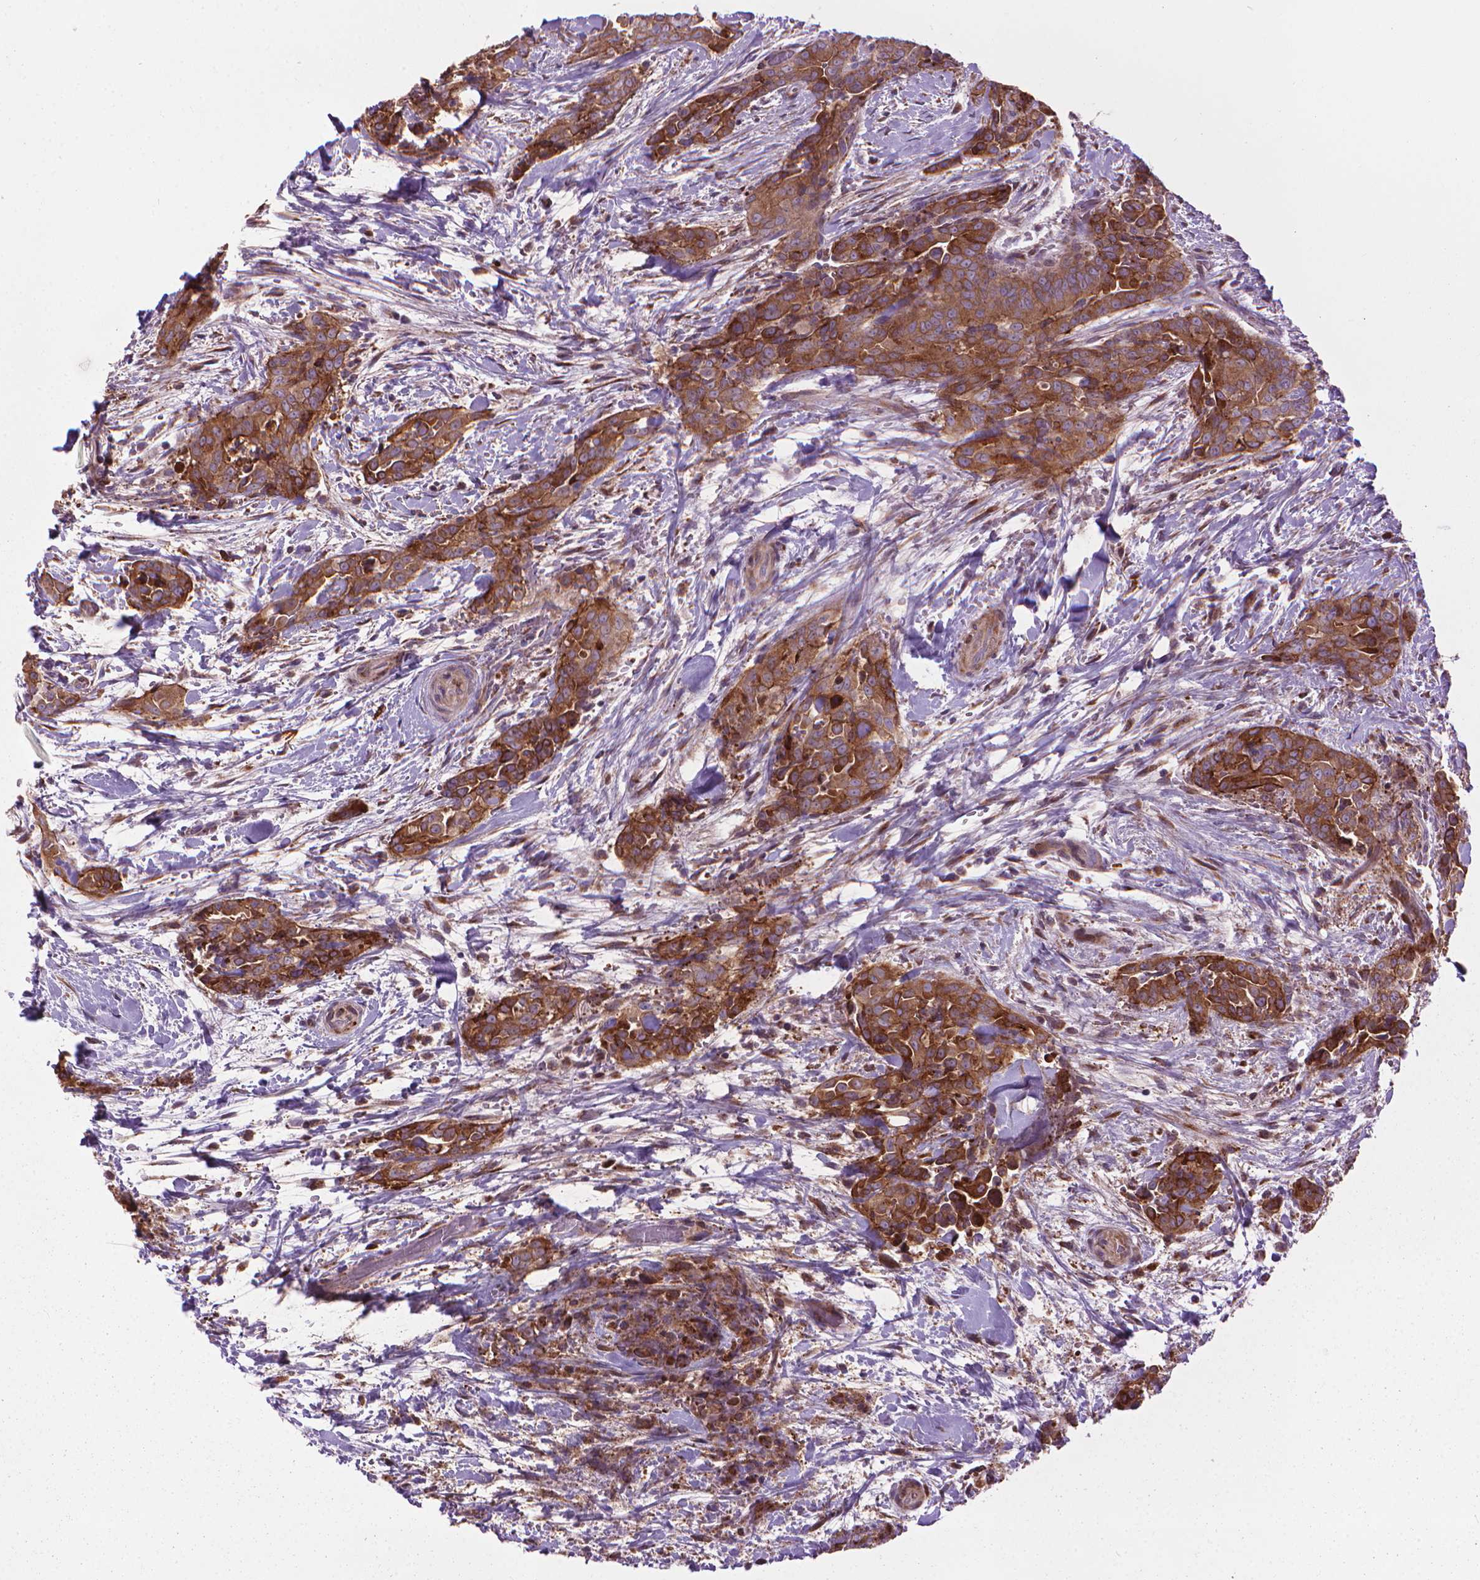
{"staining": {"intensity": "moderate", "quantity": ">75%", "location": "cytoplasmic/membranous"}, "tissue": "thyroid cancer", "cell_type": "Tumor cells", "image_type": "cancer", "snomed": [{"axis": "morphology", "description": "Papillary adenocarcinoma, NOS"}, {"axis": "topography", "description": "Thyroid gland"}], "caption": "About >75% of tumor cells in thyroid cancer reveal moderate cytoplasmic/membranous protein staining as visualized by brown immunohistochemical staining.", "gene": "MYH14", "patient": {"sex": "male", "age": 61}}